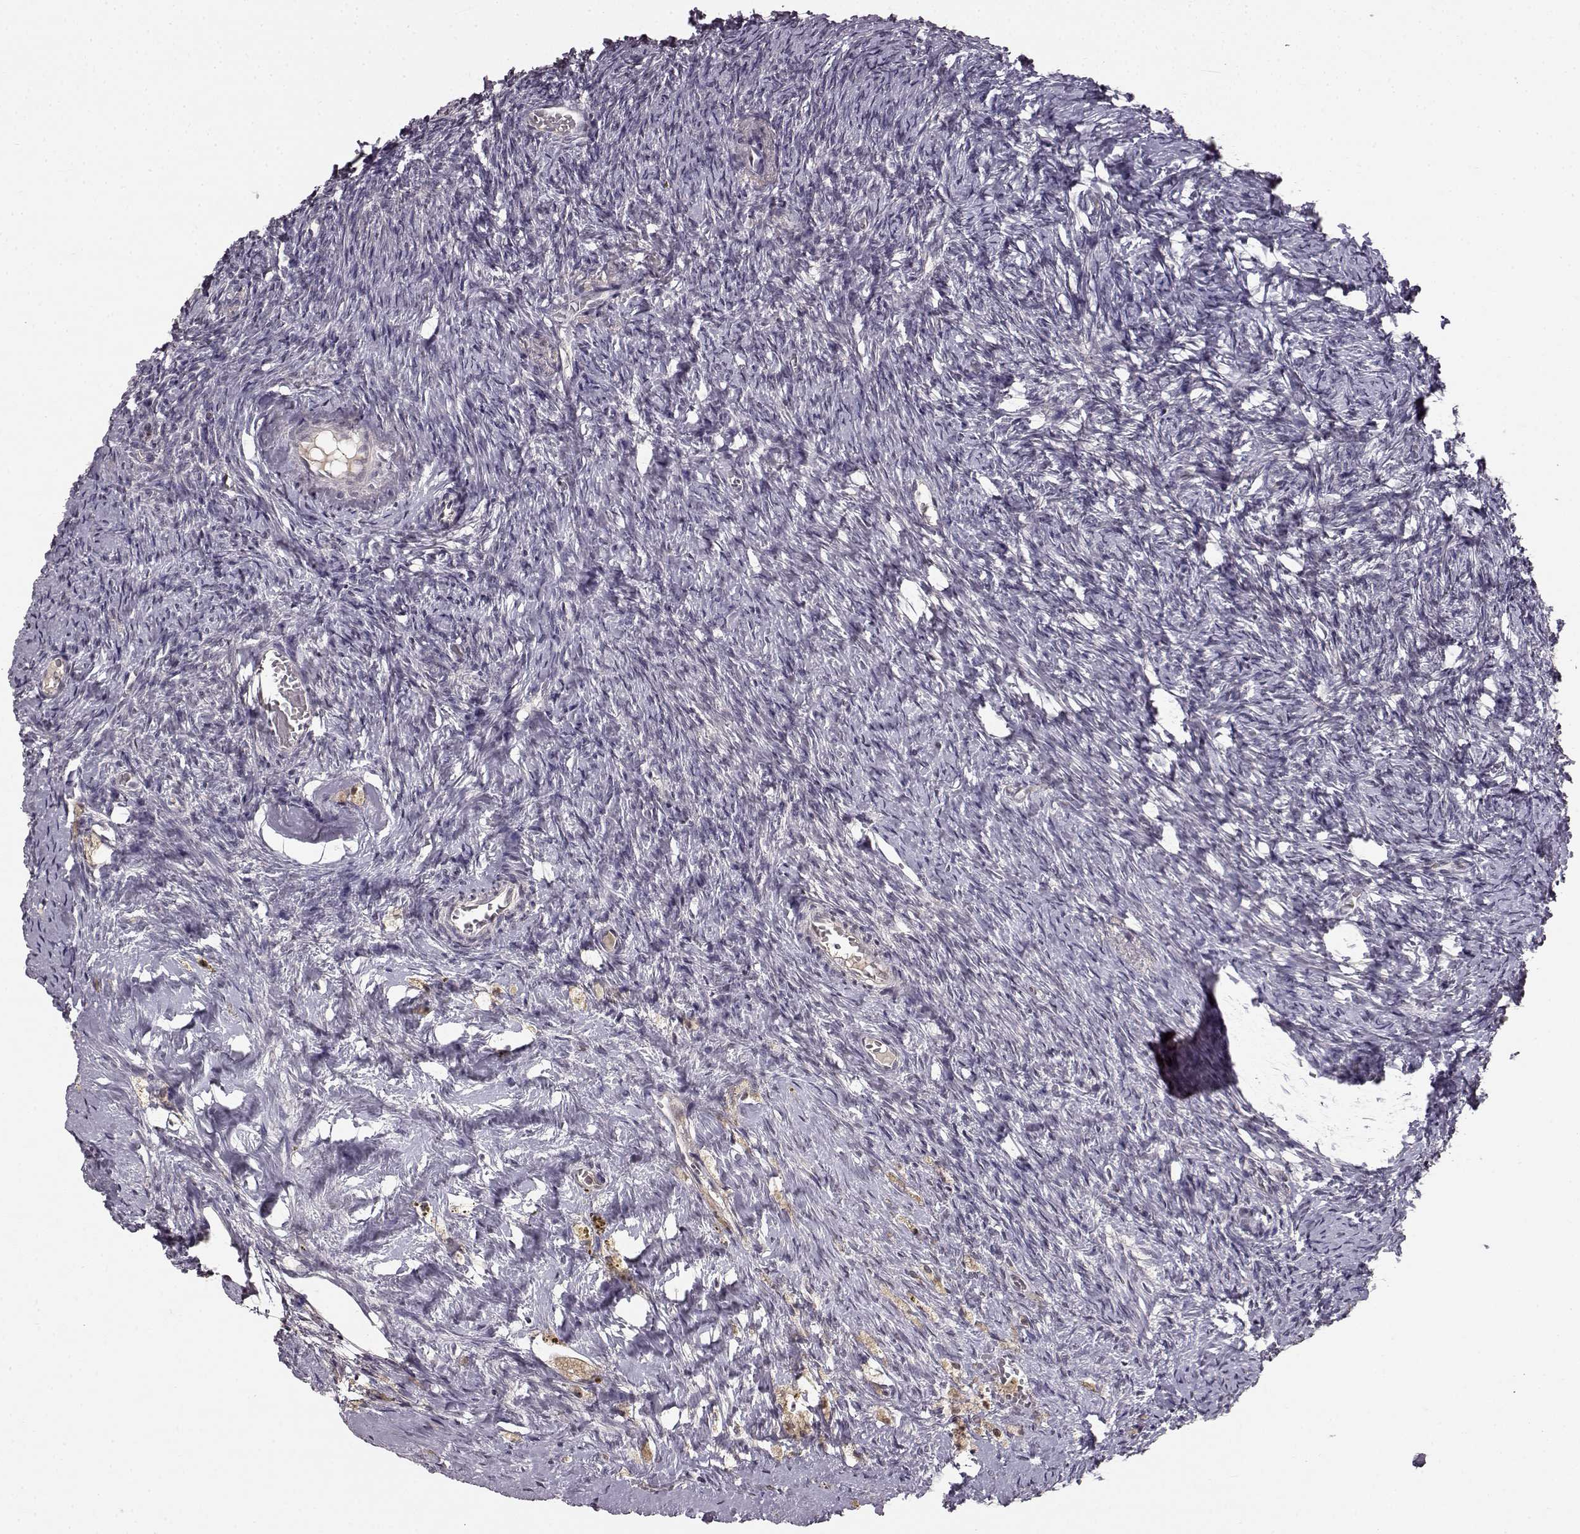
{"staining": {"intensity": "weak", "quantity": "<25%", "location": "cytoplasmic/membranous"}, "tissue": "ovary", "cell_type": "Follicle cells", "image_type": "normal", "snomed": [{"axis": "morphology", "description": "Normal tissue, NOS"}, {"axis": "topography", "description": "Ovary"}], "caption": "This is a photomicrograph of immunohistochemistry (IHC) staining of normal ovary, which shows no staining in follicle cells.", "gene": "NTRK2", "patient": {"sex": "female", "age": 39}}